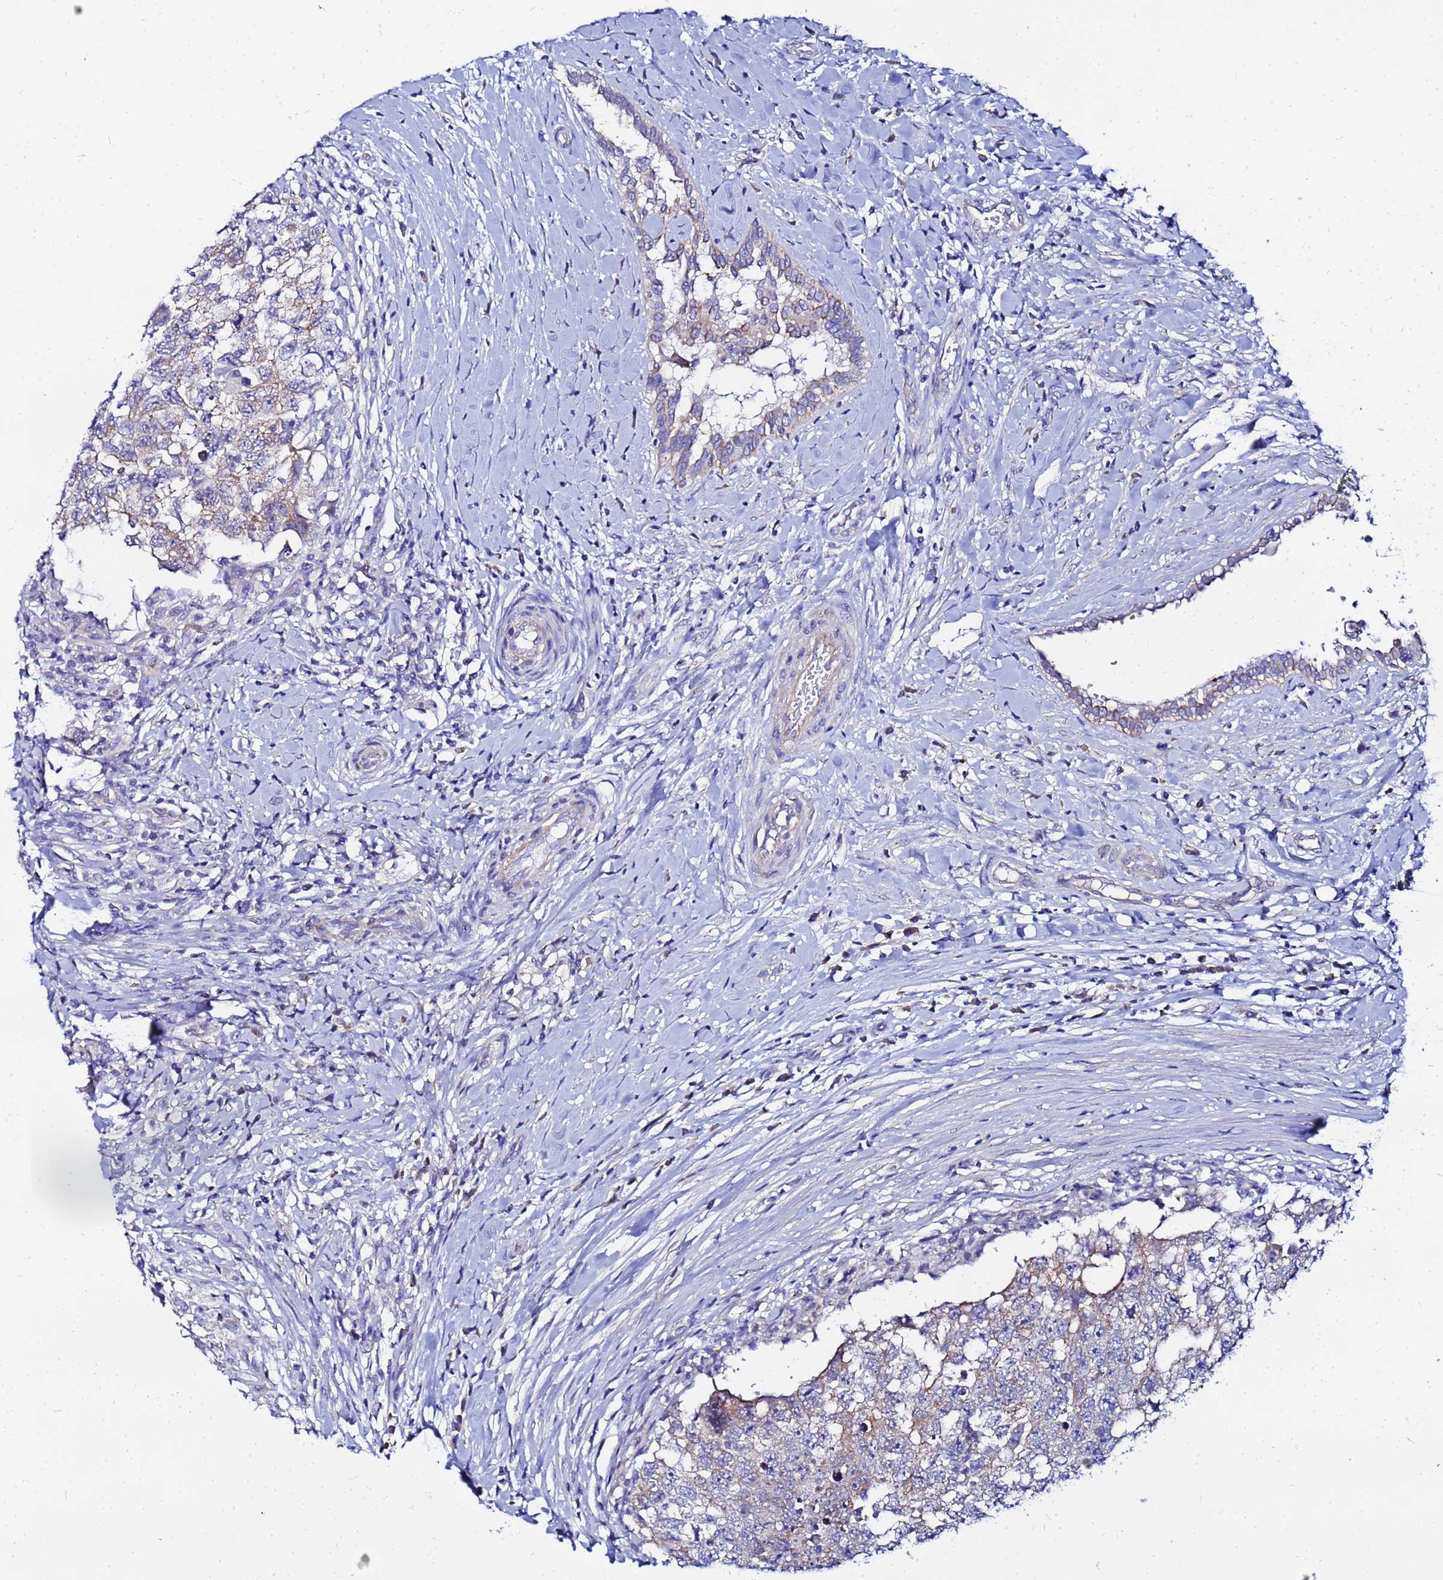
{"staining": {"intensity": "weak", "quantity": "25%-75%", "location": "cytoplasmic/membranous"}, "tissue": "testis cancer", "cell_type": "Tumor cells", "image_type": "cancer", "snomed": [{"axis": "morphology", "description": "Seminoma, NOS"}, {"axis": "morphology", "description": "Carcinoma, Embryonal, NOS"}, {"axis": "topography", "description": "Testis"}], "caption": "An image of testis cancer stained for a protein reveals weak cytoplasmic/membranous brown staining in tumor cells. Immunohistochemistry (ihc) stains the protein of interest in brown and the nuclei are stained blue.", "gene": "FAHD2A", "patient": {"sex": "male", "age": 29}}